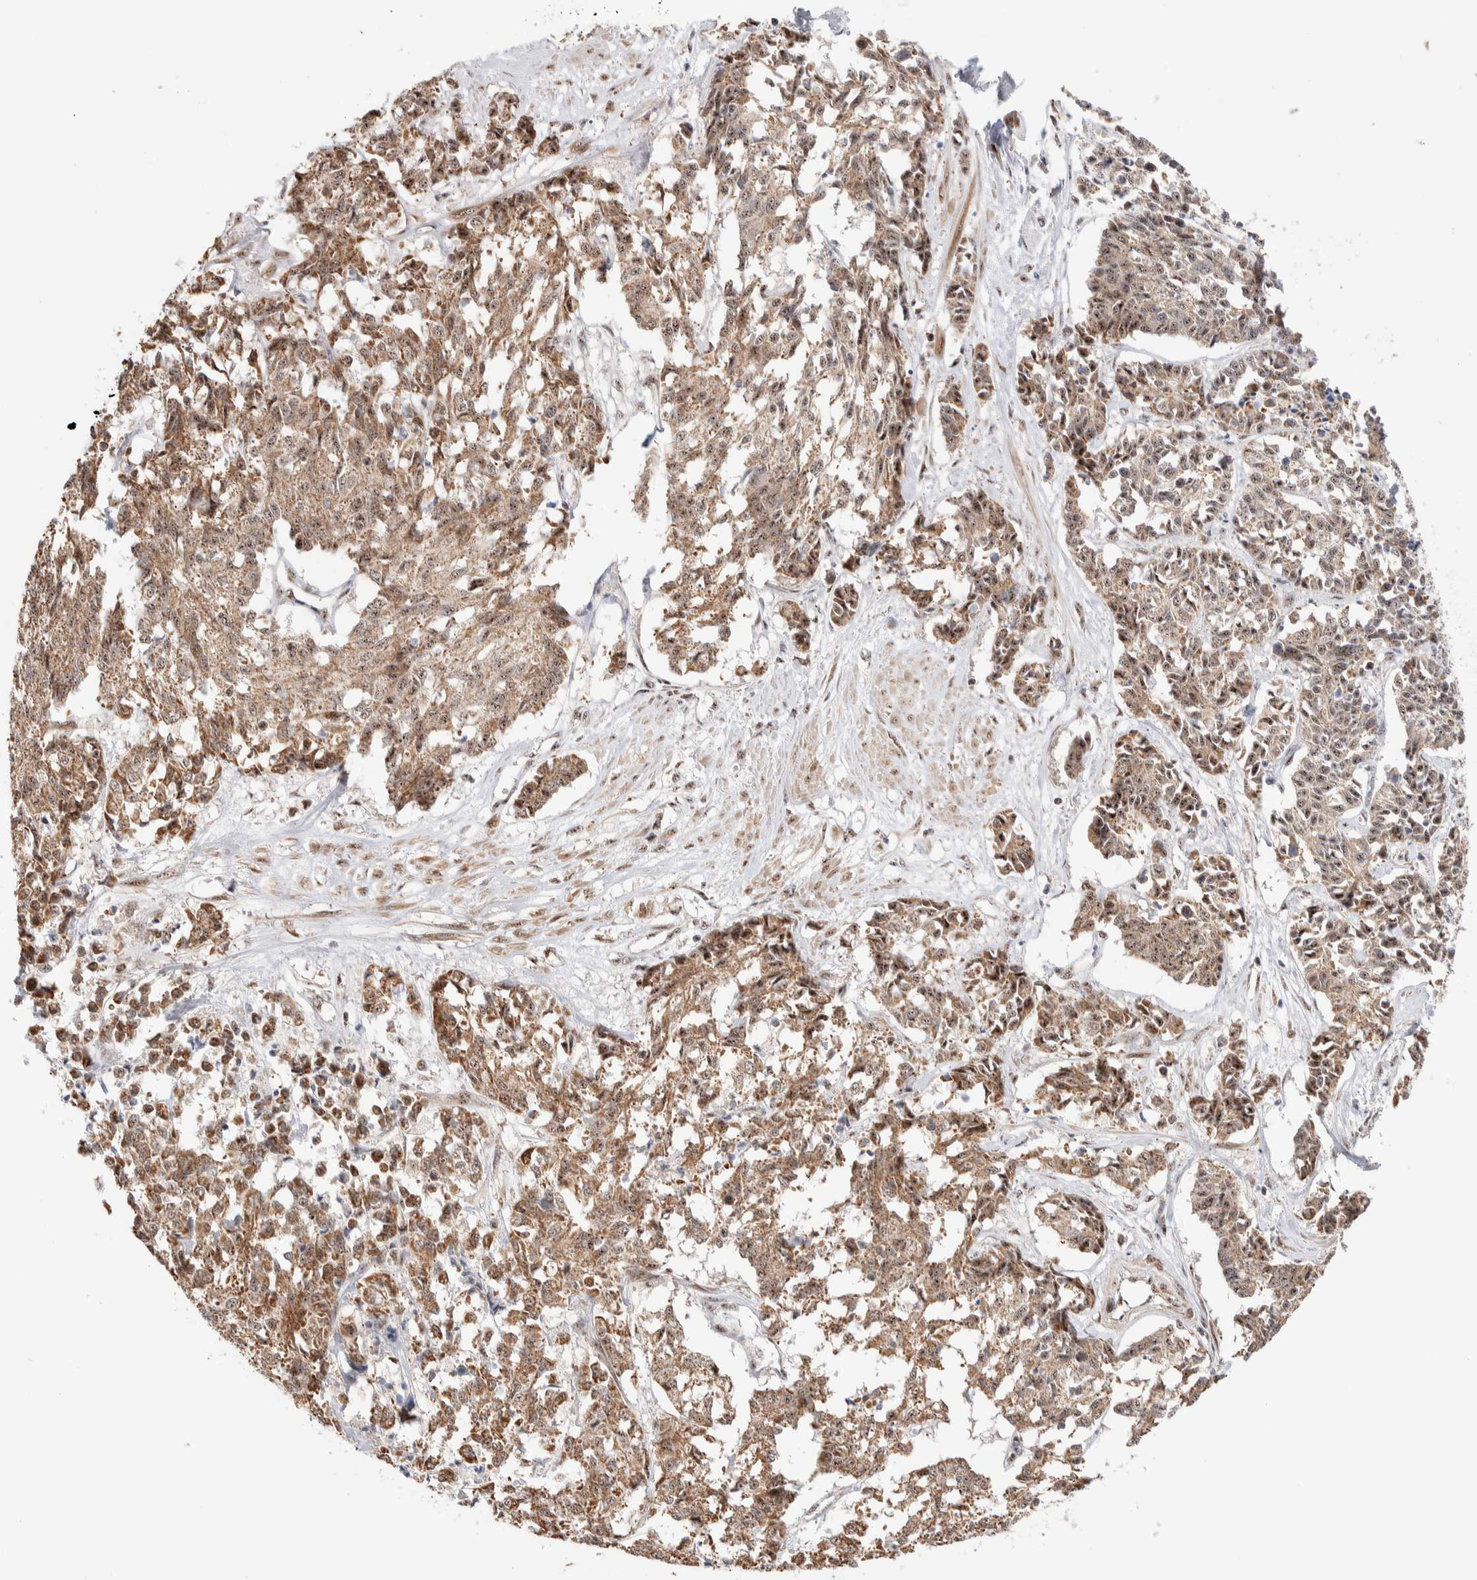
{"staining": {"intensity": "moderate", "quantity": ">75%", "location": "cytoplasmic/membranous,nuclear"}, "tissue": "cervical cancer", "cell_type": "Tumor cells", "image_type": "cancer", "snomed": [{"axis": "morphology", "description": "Squamous cell carcinoma, NOS"}, {"axis": "topography", "description": "Cervix"}], "caption": "There is medium levels of moderate cytoplasmic/membranous and nuclear expression in tumor cells of cervical cancer (squamous cell carcinoma), as demonstrated by immunohistochemical staining (brown color).", "gene": "ZNF695", "patient": {"sex": "female", "age": 35}}